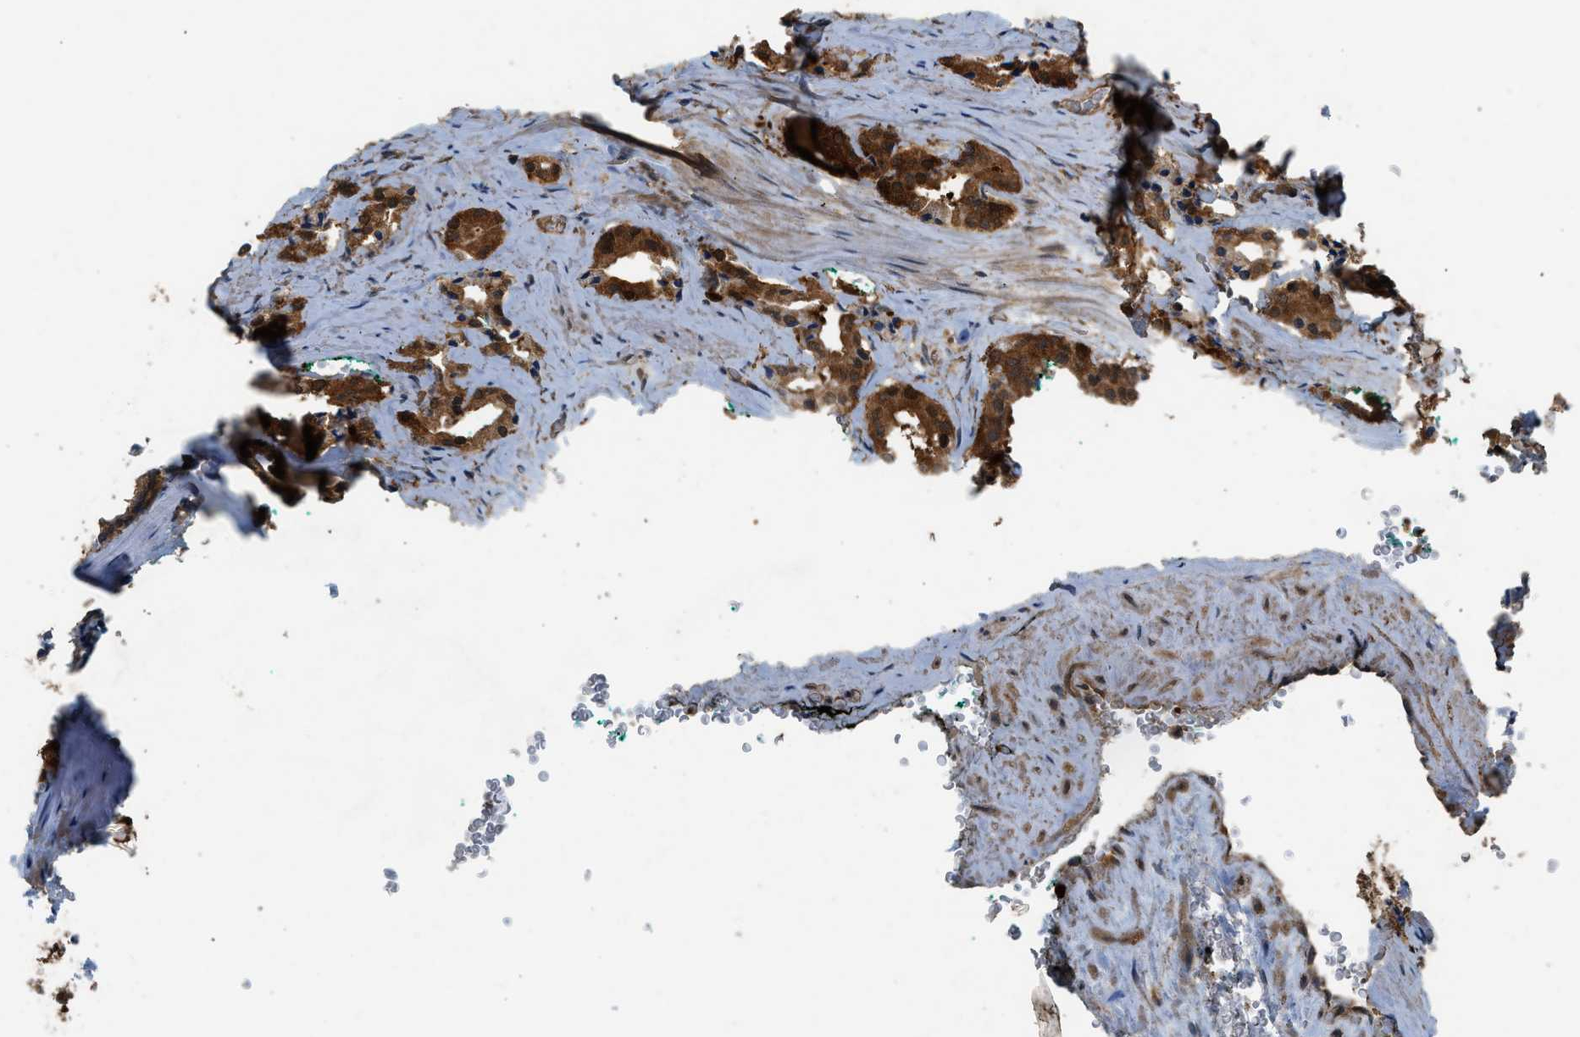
{"staining": {"intensity": "strong", "quantity": ">75%", "location": "cytoplasmic/membranous,nuclear"}, "tissue": "prostate cancer", "cell_type": "Tumor cells", "image_type": "cancer", "snomed": [{"axis": "morphology", "description": "Adenocarcinoma, High grade"}, {"axis": "topography", "description": "Prostate"}], "caption": "Strong cytoplasmic/membranous and nuclear positivity is appreciated in about >75% of tumor cells in prostate cancer (high-grade adenocarcinoma). Using DAB (3,3'-diaminobenzidine) (brown) and hematoxylin (blue) stains, captured at high magnification using brightfield microscopy.", "gene": "OXSR1", "patient": {"sex": "male", "age": 60}}